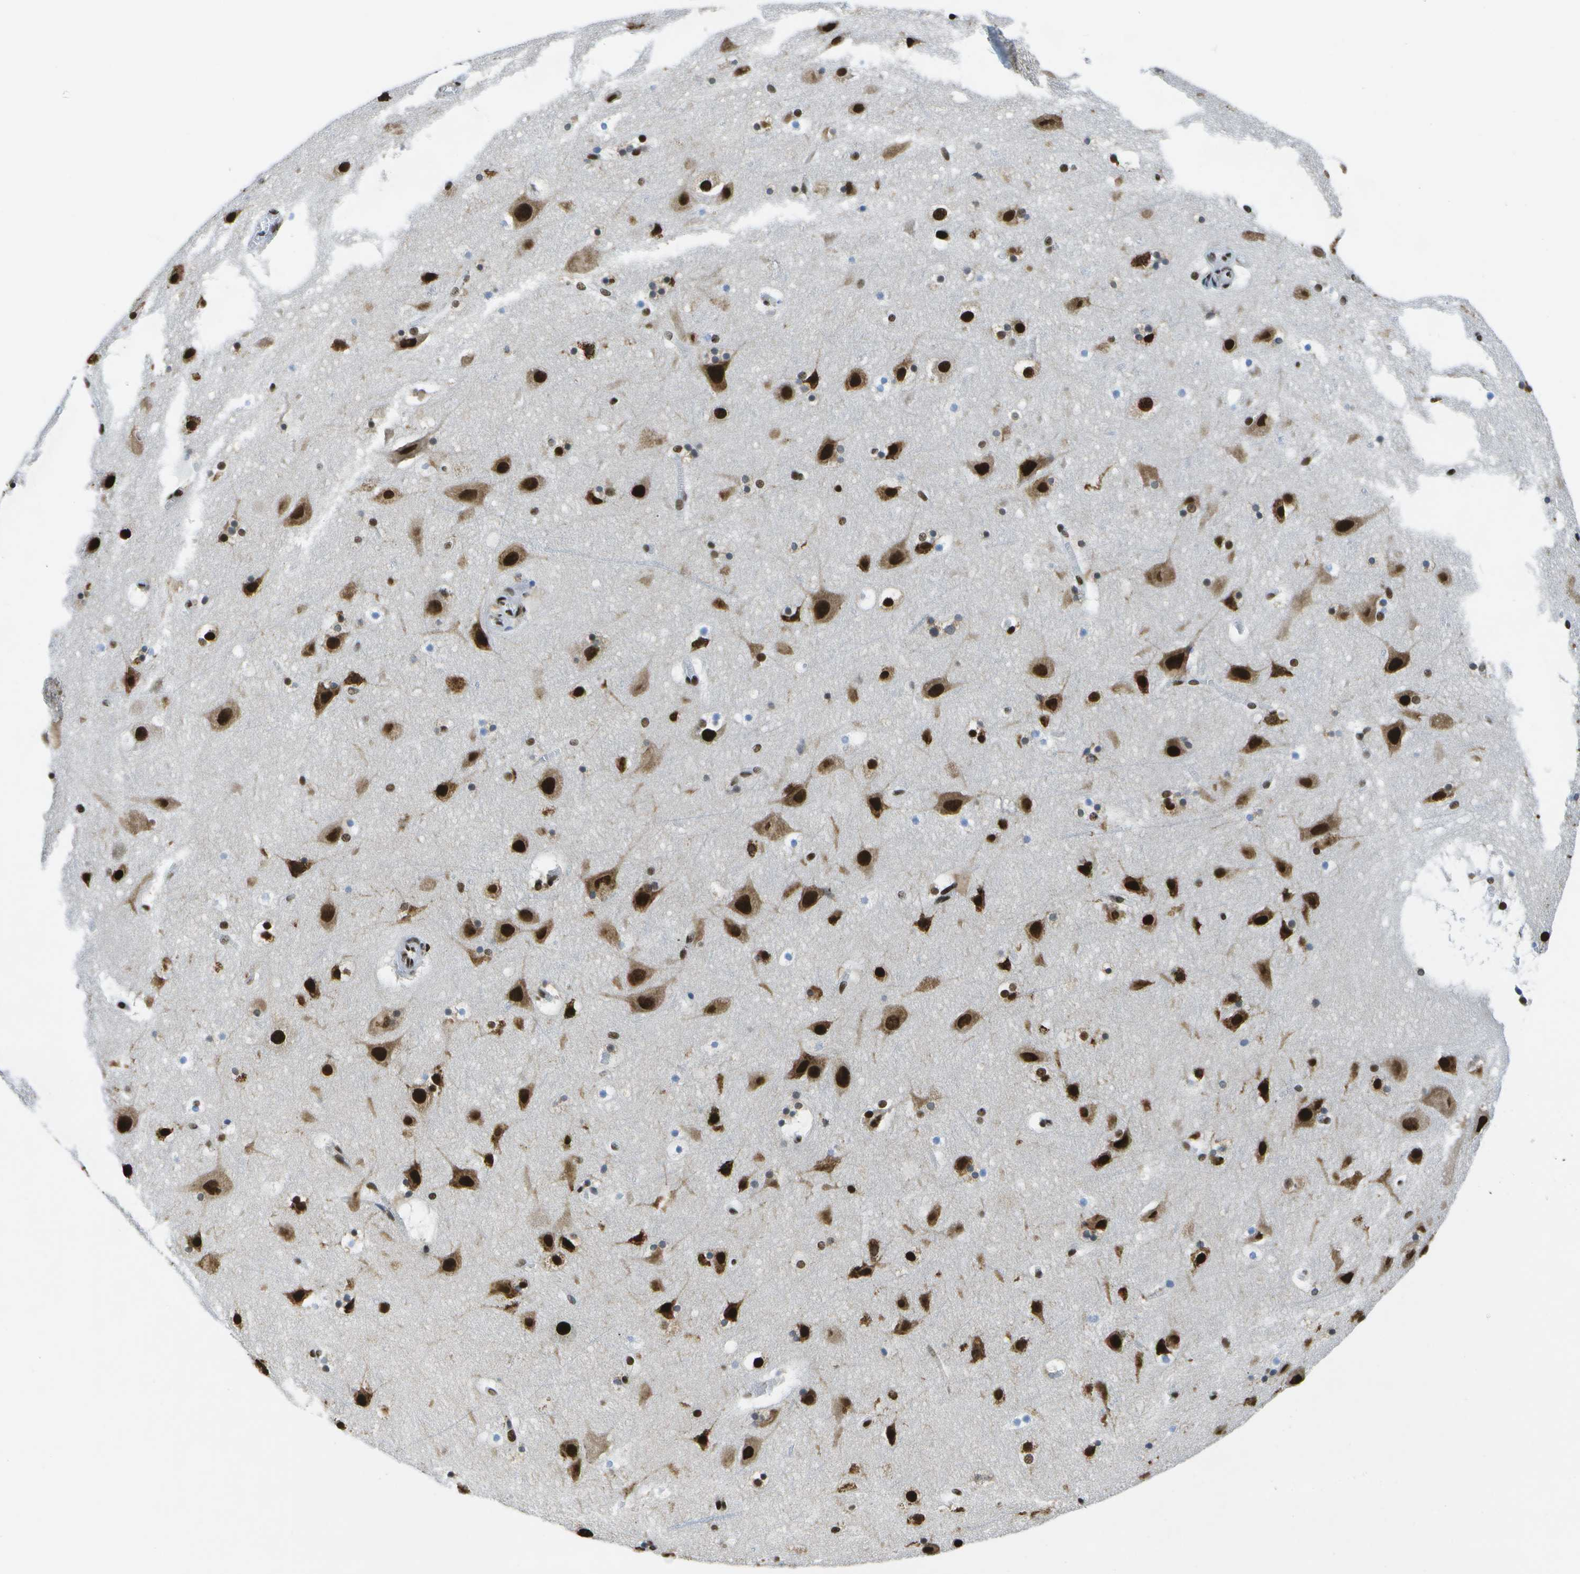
{"staining": {"intensity": "moderate", "quantity": "25%-75%", "location": "nuclear"}, "tissue": "cerebral cortex", "cell_type": "Endothelial cells", "image_type": "normal", "snomed": [{"axis": "morphology", "description": "Normal tissue, NOS"}, {"axis": "topography", "description": "Cerebral cortex"}], "caption": "Protein staining of unremarkable cerebral cortex displays moderate nuclear expression in approximately 25%-75% of endothelial cells. (DAB (3,3'-diaminobenzidine) IHC, brown staining for protein, blue staining for nuclei).", "gene": "NSRP1", "patient": {"sex": "male", "age": 45}}